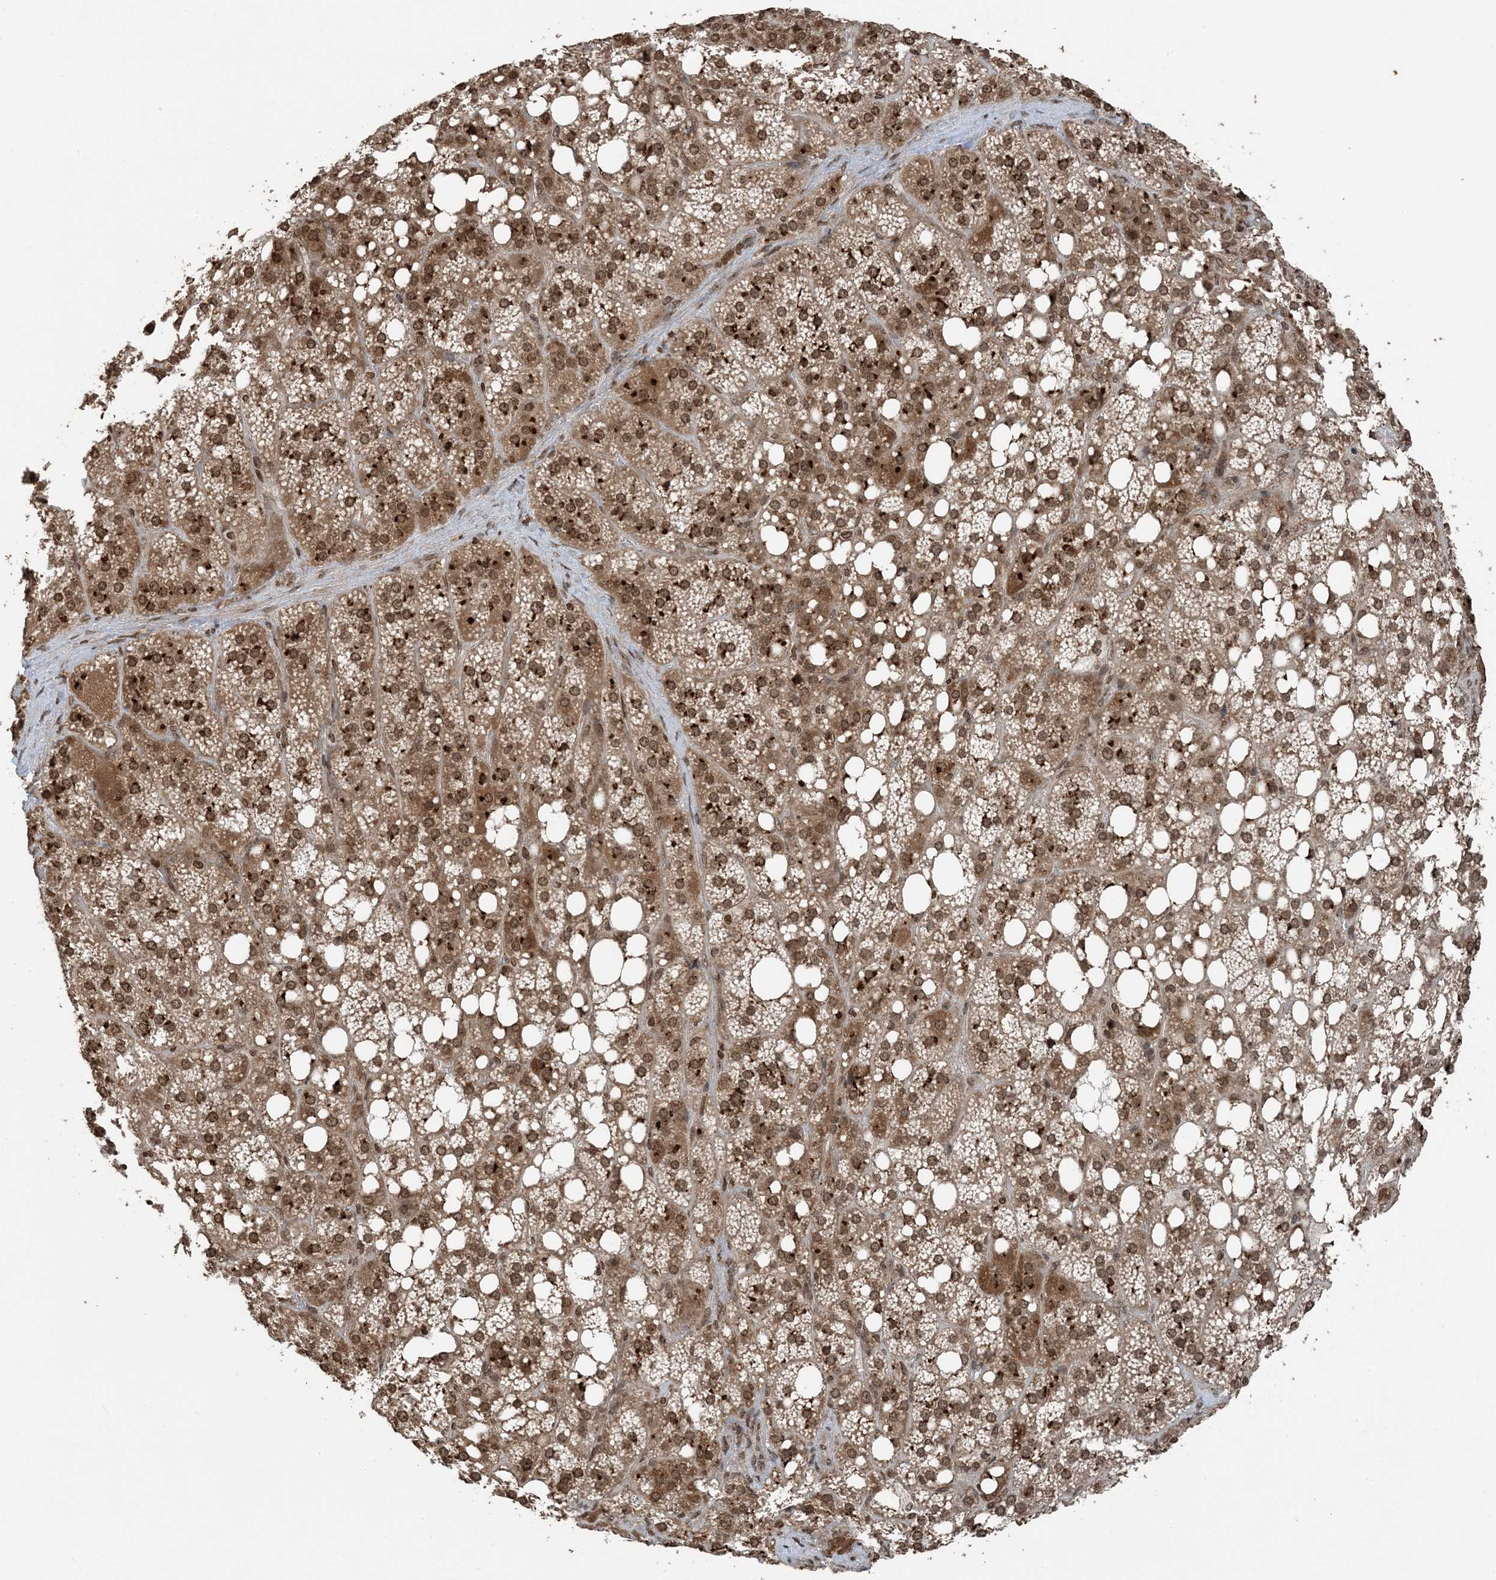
{"staining": {"intensity": "strong", "quantity": ">75%", "location": "cytoplasmic/membranous"}, "tissue": "adrenal gland", "cell_type": "Glandular cells", "image_type": "normal", "snomed": [{"axis": "morphology", "description": "Normal tissue, NOS"}, {"axis": "topography", "description": "Adrenal gland"}], "caption": "IHC of unremarkable human adrenal gland demonstrates high levels of strong cytoplasmic/membranous staining in about >75% of glandular cells.", "gene": "ZFAND2B", "patient": {"sex": "female", "age": 59}}